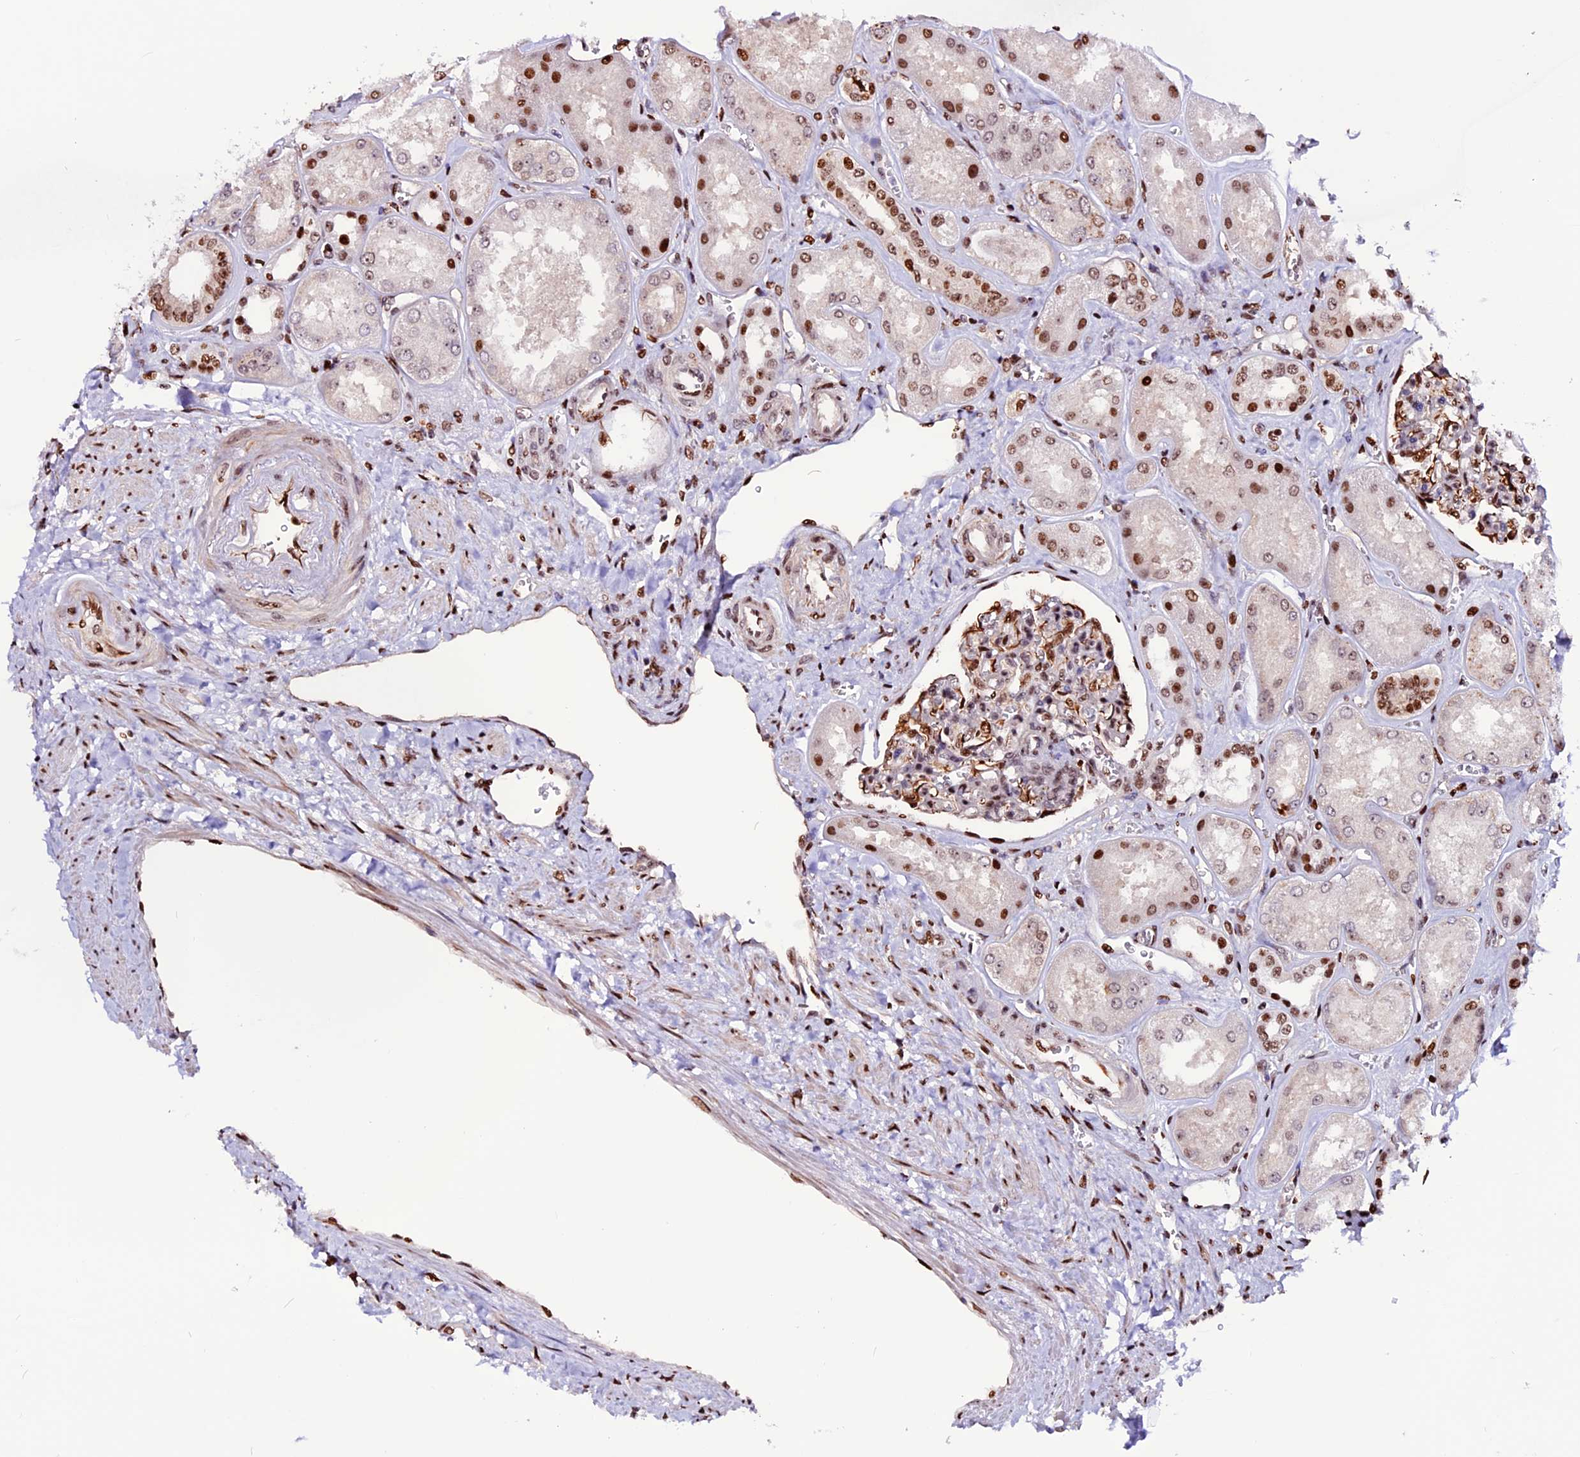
{"staining": {"intensity": "moderate", "quantity": "25%-75%", "location": "cytoplasmic/membranous,nuclear"}, "tissue": "kidney", "cell_type": "Cells in glomeruli", "image_type": "normal", "snomed": [{"axis": "morphology", "description": "Normal tissue, NOS"}, {"axis": "morphology", "description": "Adenocarcinoma, NOS"}, {"axis": "topography", "description": "Kidney"}], "caption": "DAB (3,3'-diaminobenzidine) immunohistochemical staining of benign kidney exhibits moderate cytoplasmic/membranous,nuclear protein positivity in approximately 25%-75% of cells in glomeruli. (DAB (3,3'-diaminobenzidine) IHC, brown staining for protein, blue staining for nuclei).", "gene": "RINL", "patient": {"sex": "female", "age": 68}}